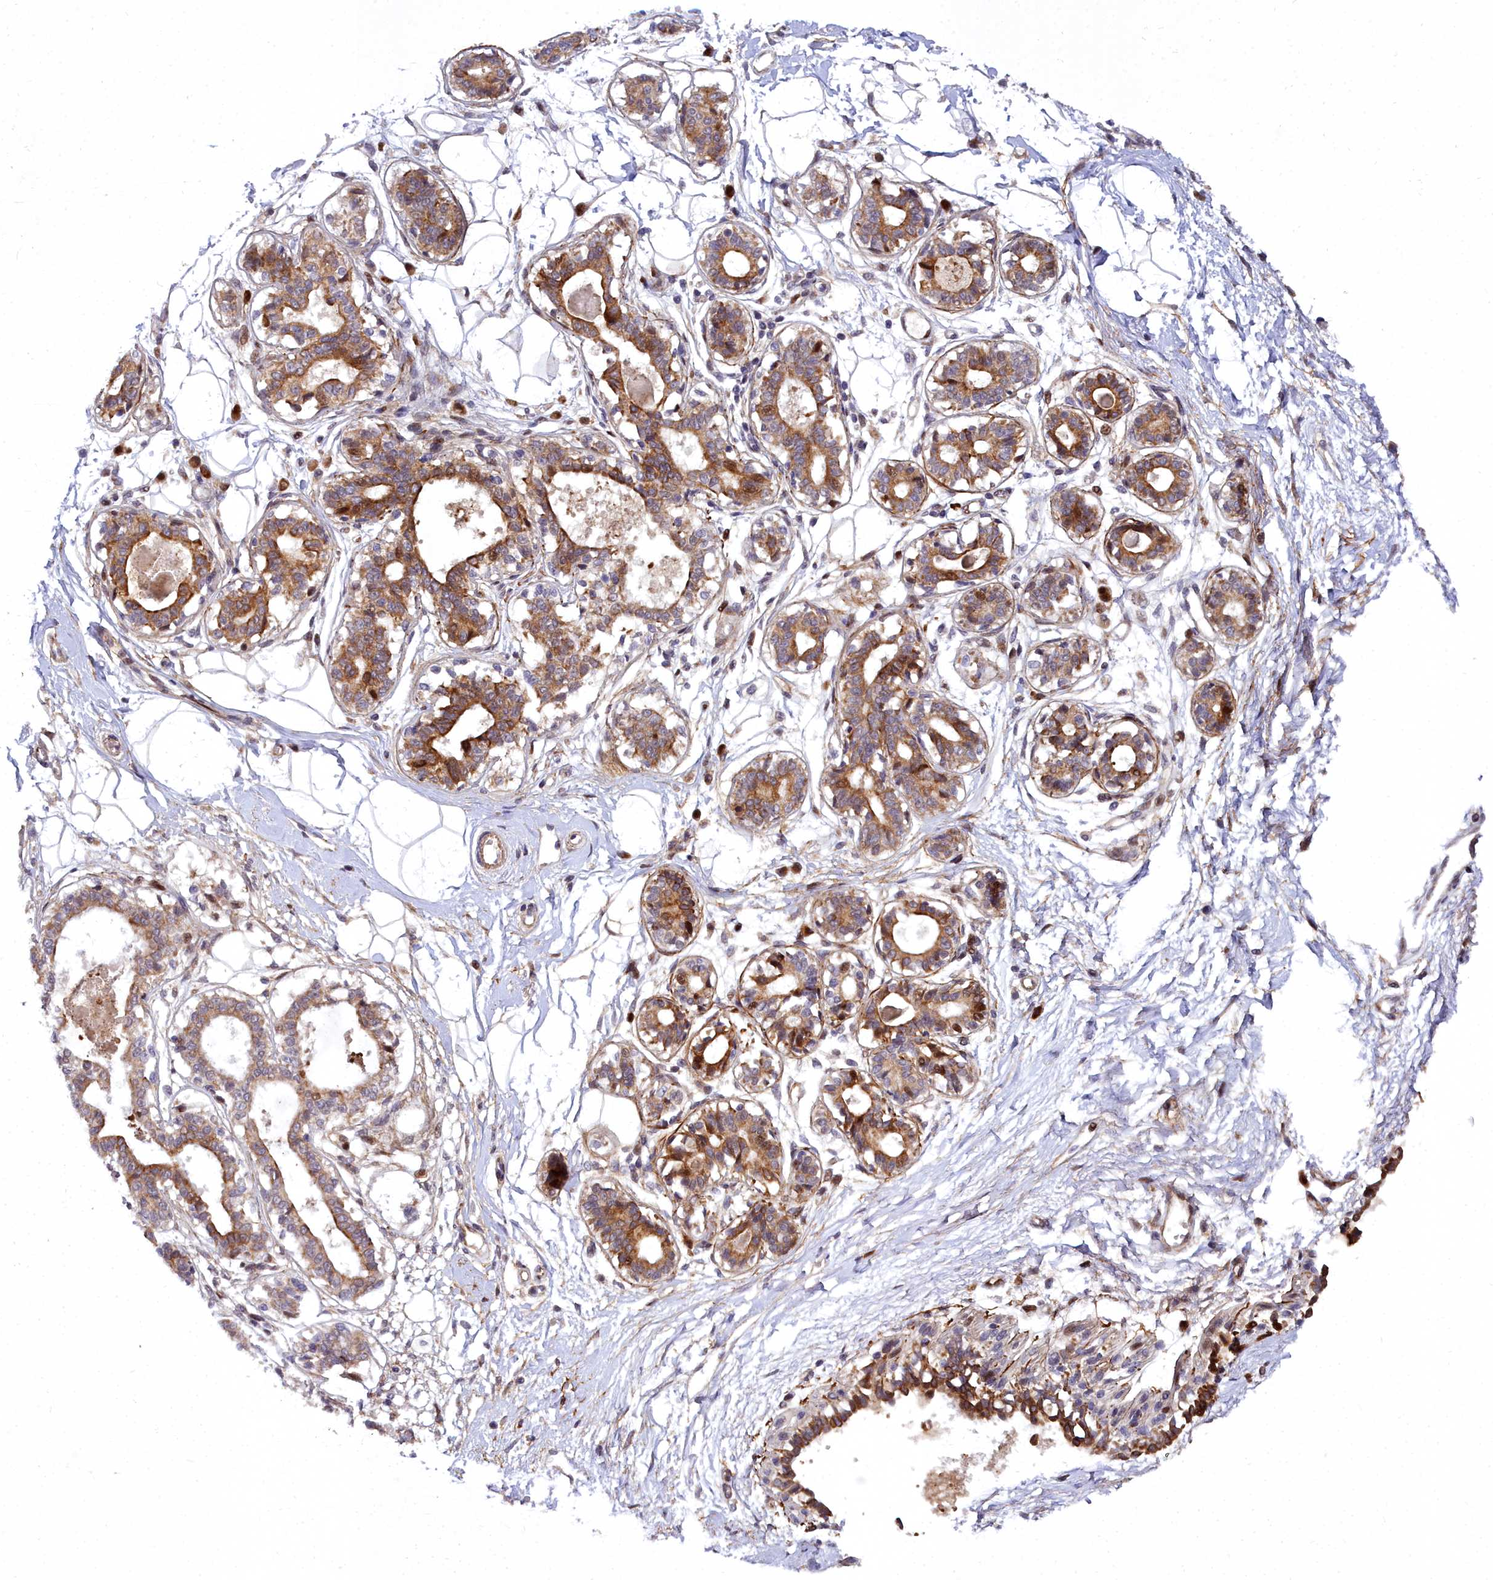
{"staining": {"intensity": "negative", "quantity": "none", "location": "none"}, "tissue": "breast", "cell_type": "Adipocytes", "image_type": "normal", "snomed": [{"axis": "morphology", "description": "Normal tissue, NOS"}, {"axis": "topography", "description": "Breast"}], "caption": "Immunohistochemical staining of unremarkable human breast exhibits no significant staining in adipocytes. Brightfield microscopy of immunohistochemistry (IHC) stained with DAB (3,3'-diaminobenzidine) (brown) and hematoxylin (blue), captured at high magnification.", "gene": "MRPS11", "patient": {"sex": "female", "age": 45}}